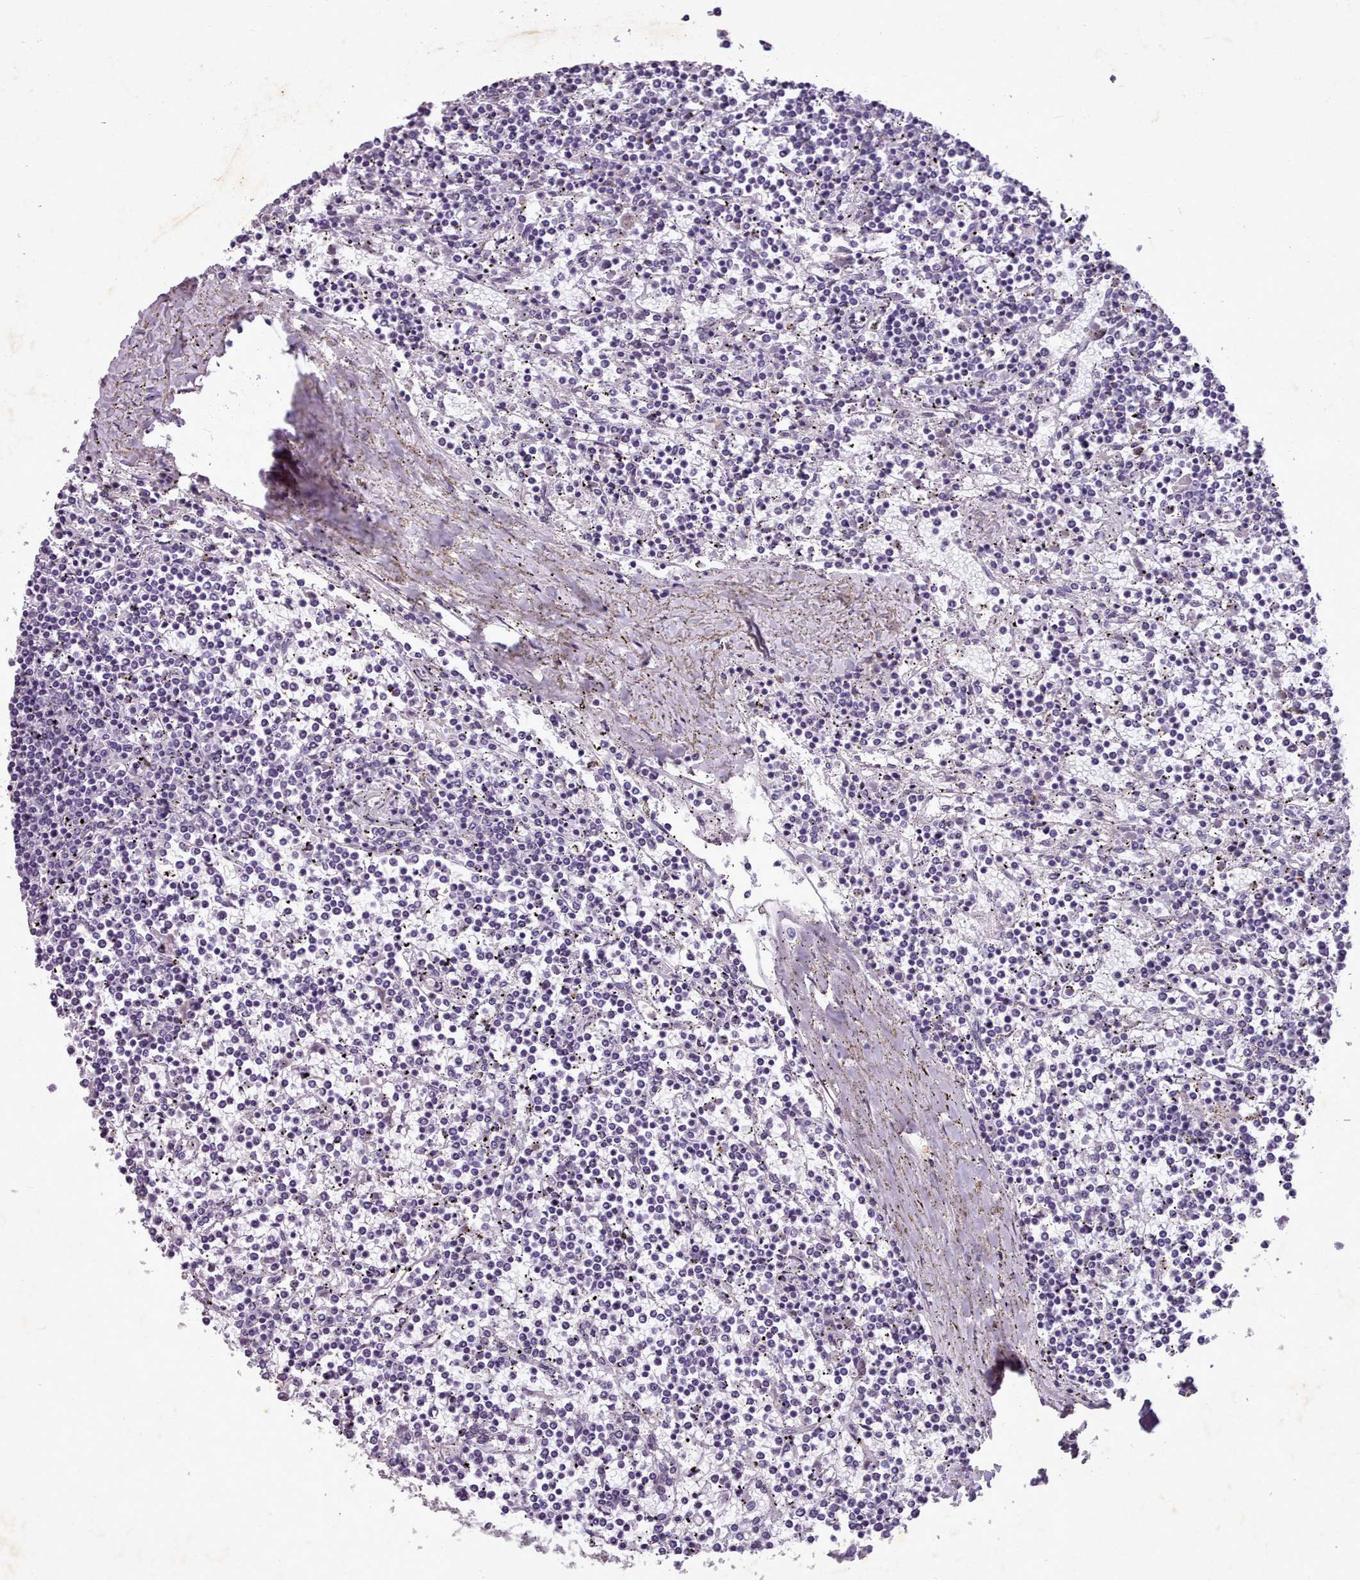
{"staining": {"intensity": "negative", "quantity": "none", "location": "none"}, "tissue": "lymphoma", "cell_type": "Tumor cells", "image_type": "cancer", "snomed": [{"axis": "morphology", "description": "Malignant lymphoma, non-Hodgkin's type, Low grade"}, {"axis": "topography", "description": "Spleen"}], "caption": "An immunohistochemistry (IHC) photomicrograph of low-grade malignant lymphoma, non-Hodgkin's type is shown. There is no staining in tumor cells of low-grade malignant lymphoma, non-Hodgkin's type.", "gene": "KCNT2", "patient": {"sex": "female", "age": 19}}